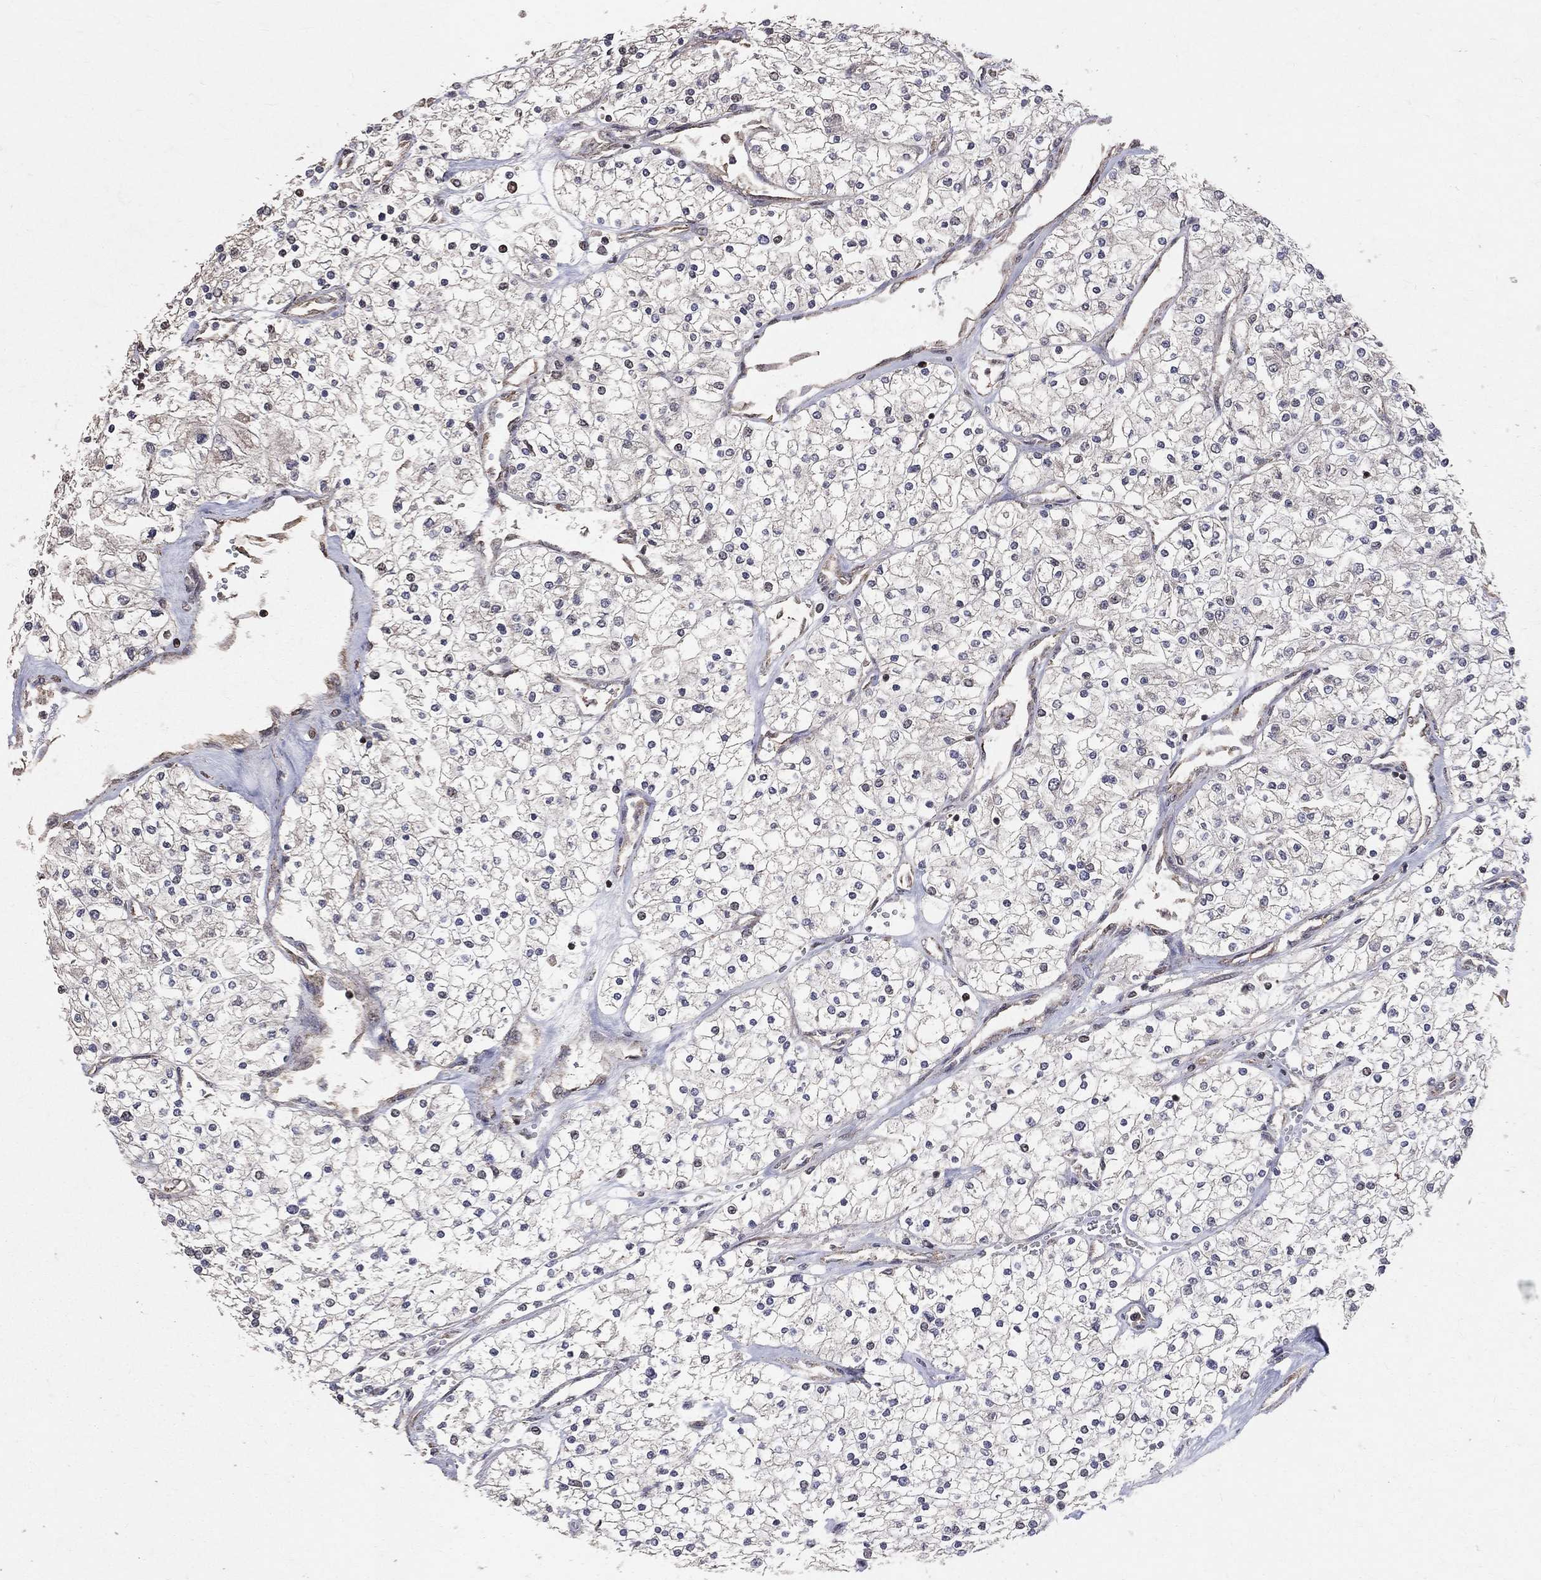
{"staining": {"intensity": "negative", "quantity": "none", "location": "none"}, "tissue": "renal cancer", "cell_type": "Tumor cells", "image_type": "cancer", "snomed": [{"axis": "morphology", "description": "Adenocarcinoma, NOS"}, {"axis": "topography", "description": "Kidney"}], "caption": "Tumor cells are negative for brown protein staining in adenocarcinoma (renal). (DAB (3,3'-diaminobenzidine) IHC with hematoxylin counter stain).", "gene": "LY6K", "patient": {"sex": "male", "age": 80}}